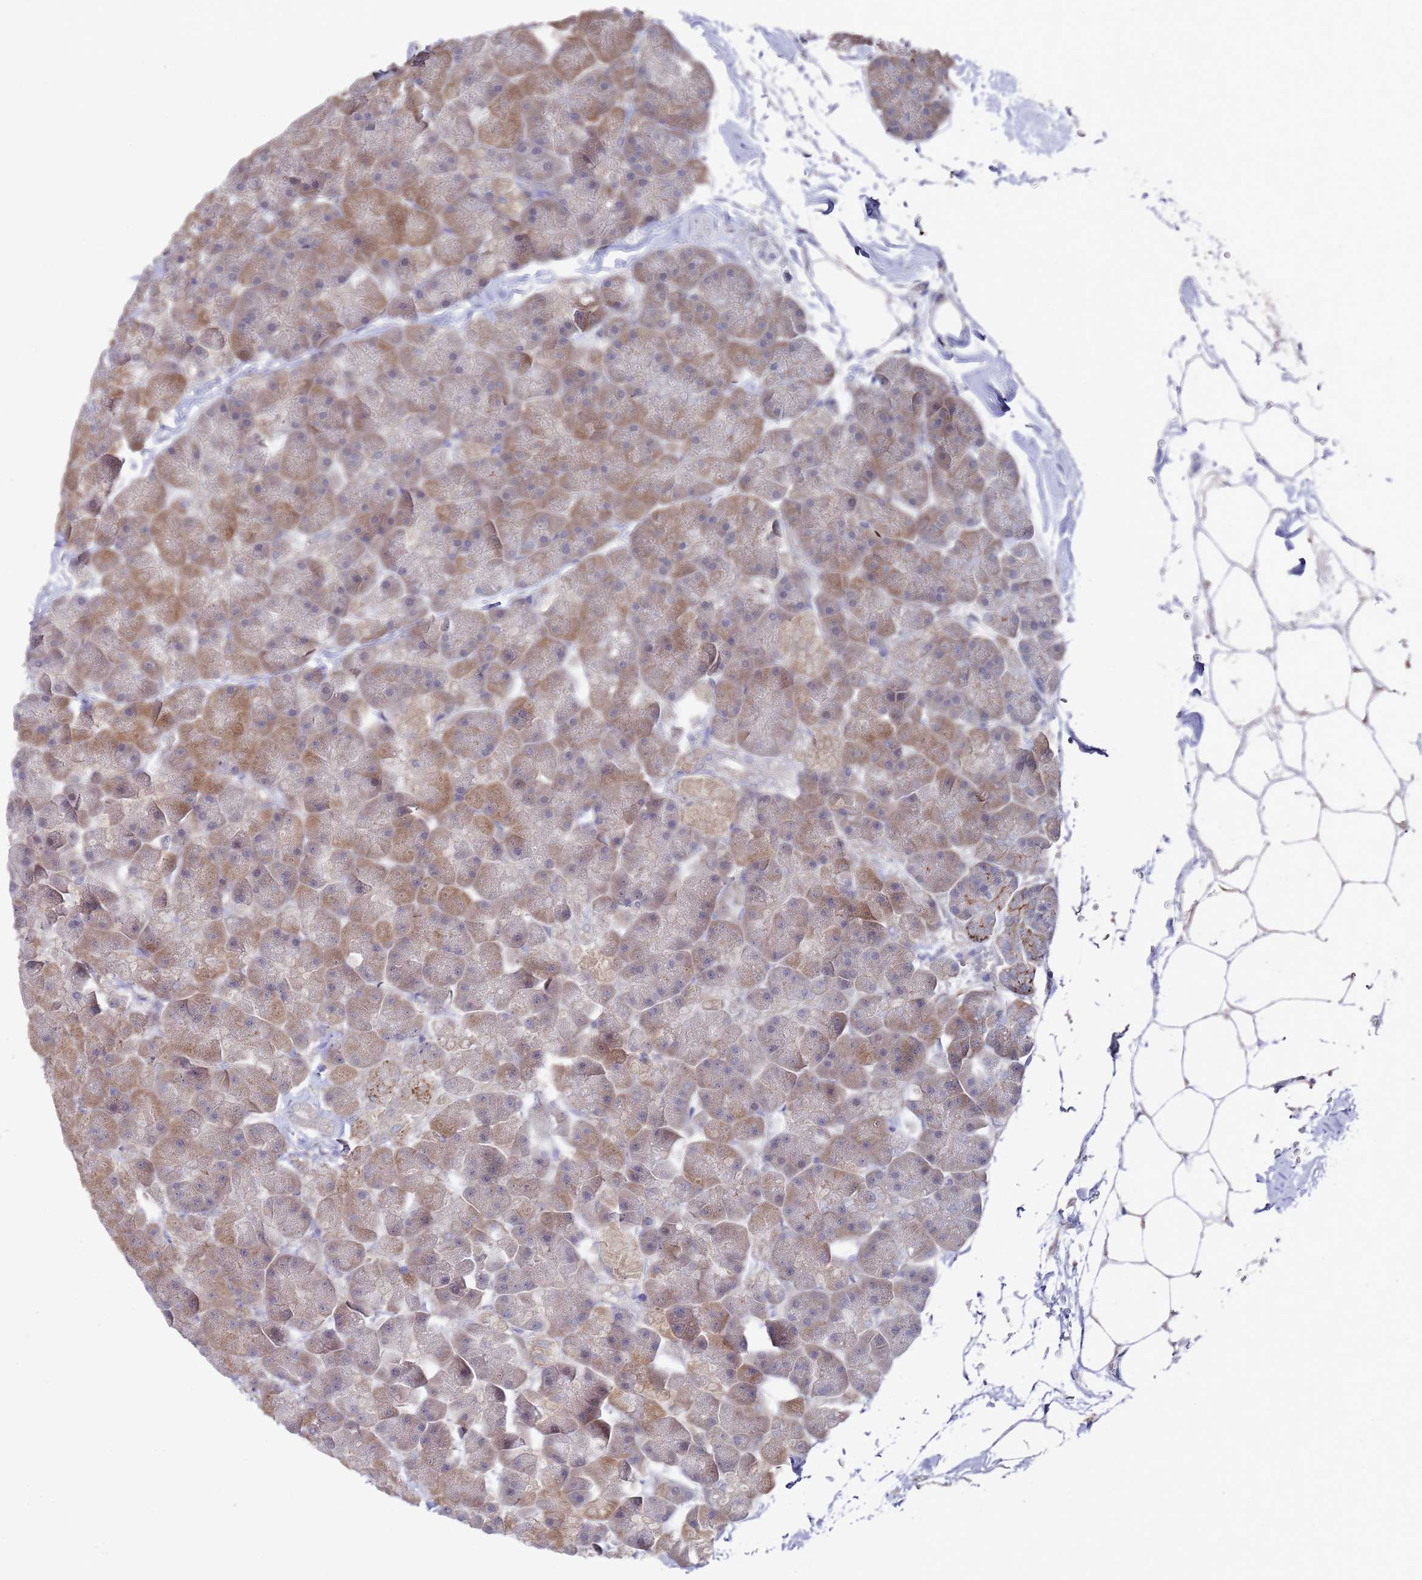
{"staining": {"intensity": "moderate", "quantity": "25%-75%", "location": "cytoplasmic/membranous,nuclear"}, "tissue": "pancreas", "cell_type": "Exocrine glandular cells", "image_type": "normal", "snomed": [{"axis": "morphology", "description": "Normal tissue, NOS"}, {"axis": "topography", "description": "Pancreas"}], "caption": "Immunohistochemistry (DAB) staining of benign pancreas demonstrates moderate cytoplasmic/membranous,nuclear protein staining in approximately 25%-75% of exocrine glandular cells. The protein is stained brown, and the nuclei are stained in blue (DAB IHC with brightfield microscopy, high magnification).", "gene": "COPS6", "patient": {"sex": "male", "age": 35}}